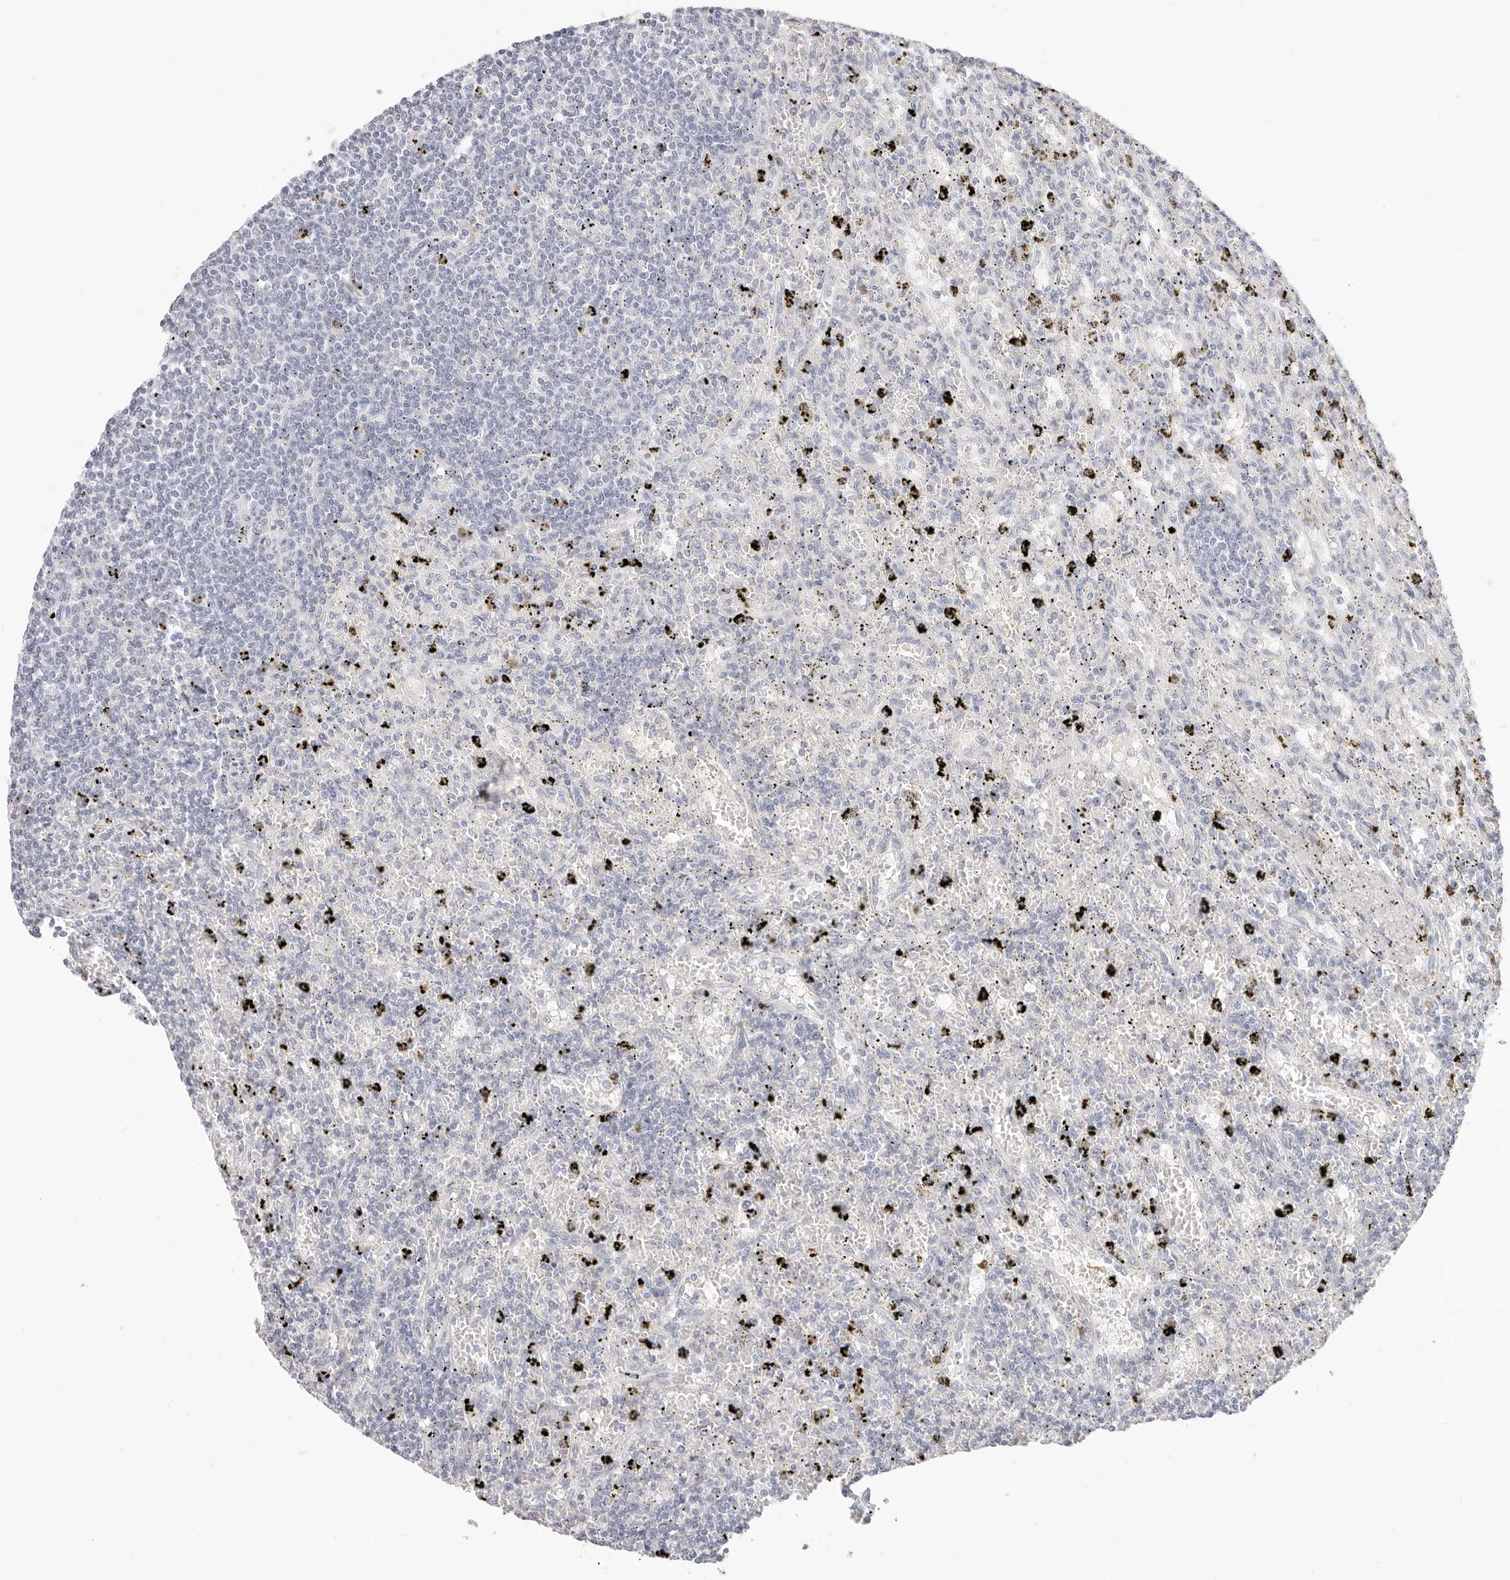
{"staining": {"intensity": "negative", "quantity": "none", "location": "none"}, "tissue": "lymphoma", "cell_type": "Tumor cells", "image_type": "cancer", "snomed": [{"axis": "morphology", "description": "Malignant lymphoma, non-Hodgkin's type, Low grade"}, {"axis": "topography", "description": "Spleen"}], "caption": "The immunohistochemistry (IHC) photomicrograph has no significant expression in tumor cells of lymphoma tissue.", "gene": "ASCL1", "patient": {"sex": "male", "age": 76}}